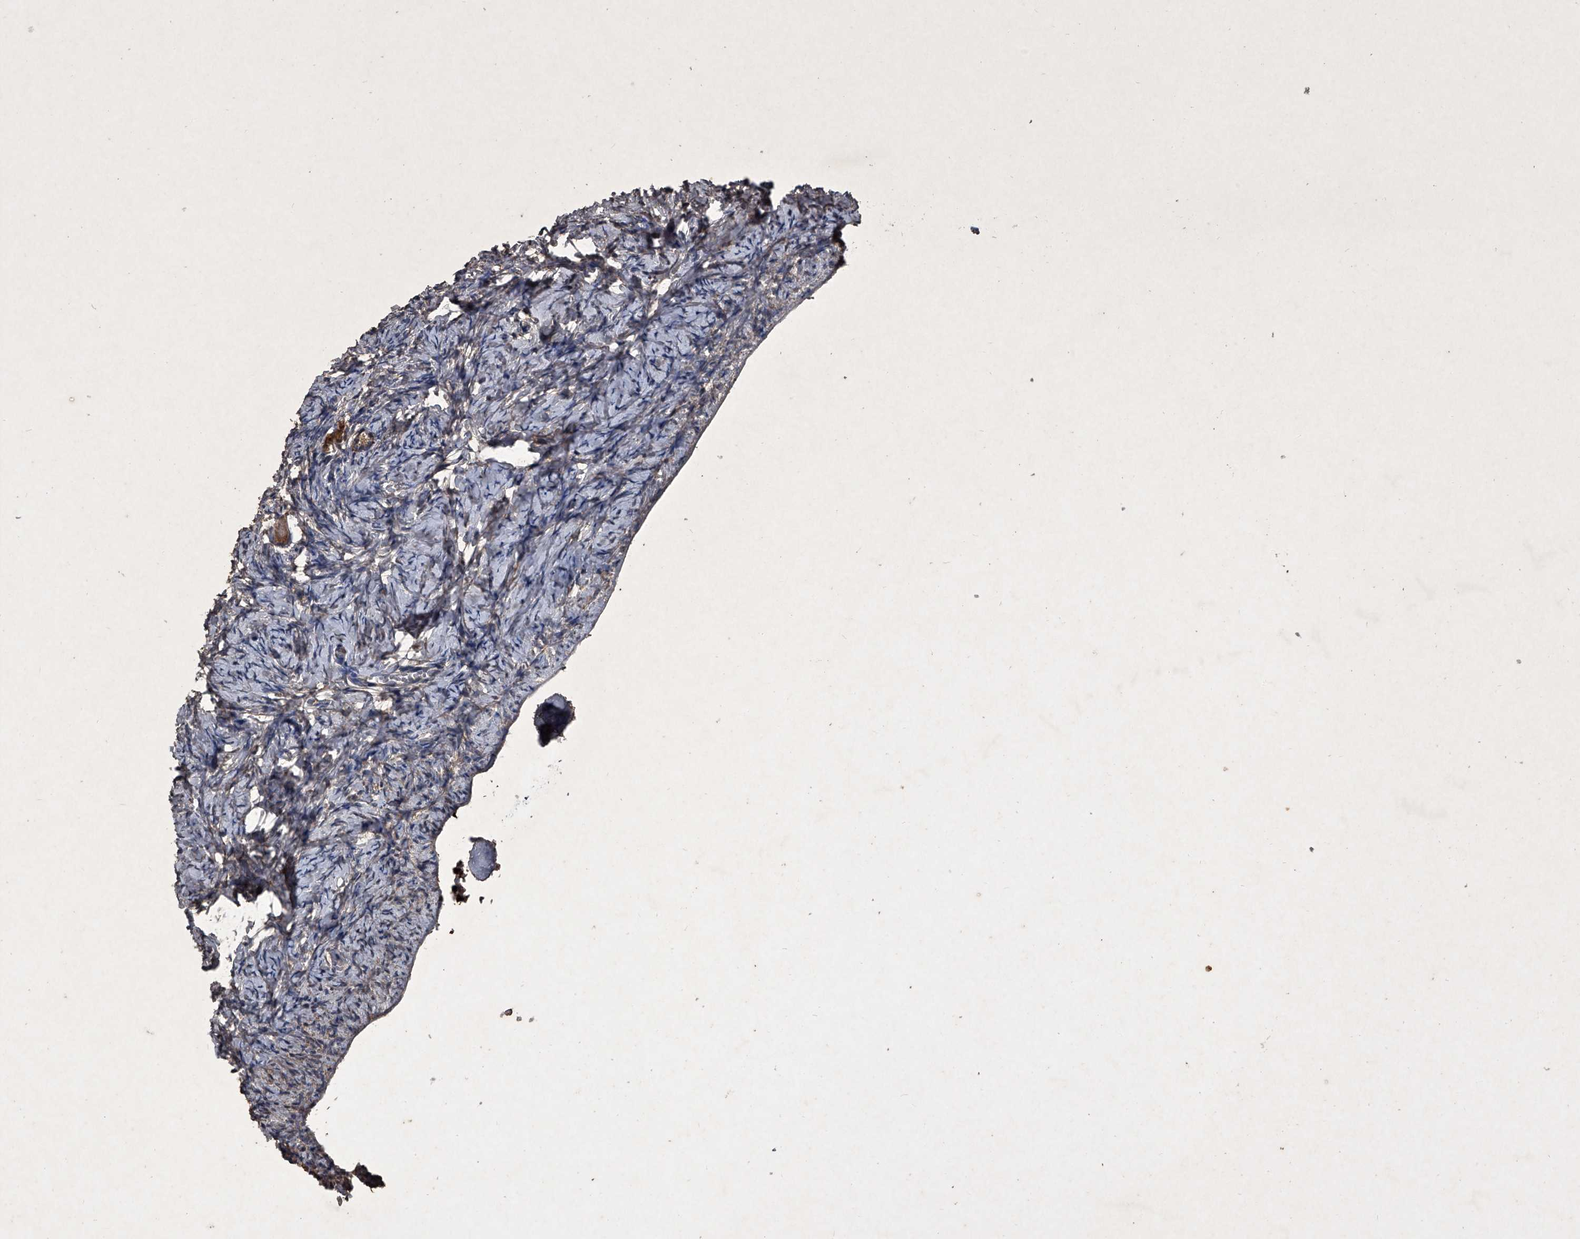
{"staining": {"intensity": "moderate", "quantity": ">75%", "location": "cytoplasmic/membranous"}, "tissue": "ovary", "cell_type": "Follicle cells", "image_type": "normal", "snomed": [{"axis": "morphology", "description": "Normal tissue, NOS"}, {"axis": "topography", "description": "Ovary"}], "caption": "The immunohistochemical stain highlights moderate cytoplasmic/membranous expression in follicle cells of benign ovary. The staining was performed using DAB, with brown indicating positive protein expression. Nuclei are stained blue with hematoxylin.", "gene": "MAPKAP1", "patient": {"sex": "female", "age": 27}}